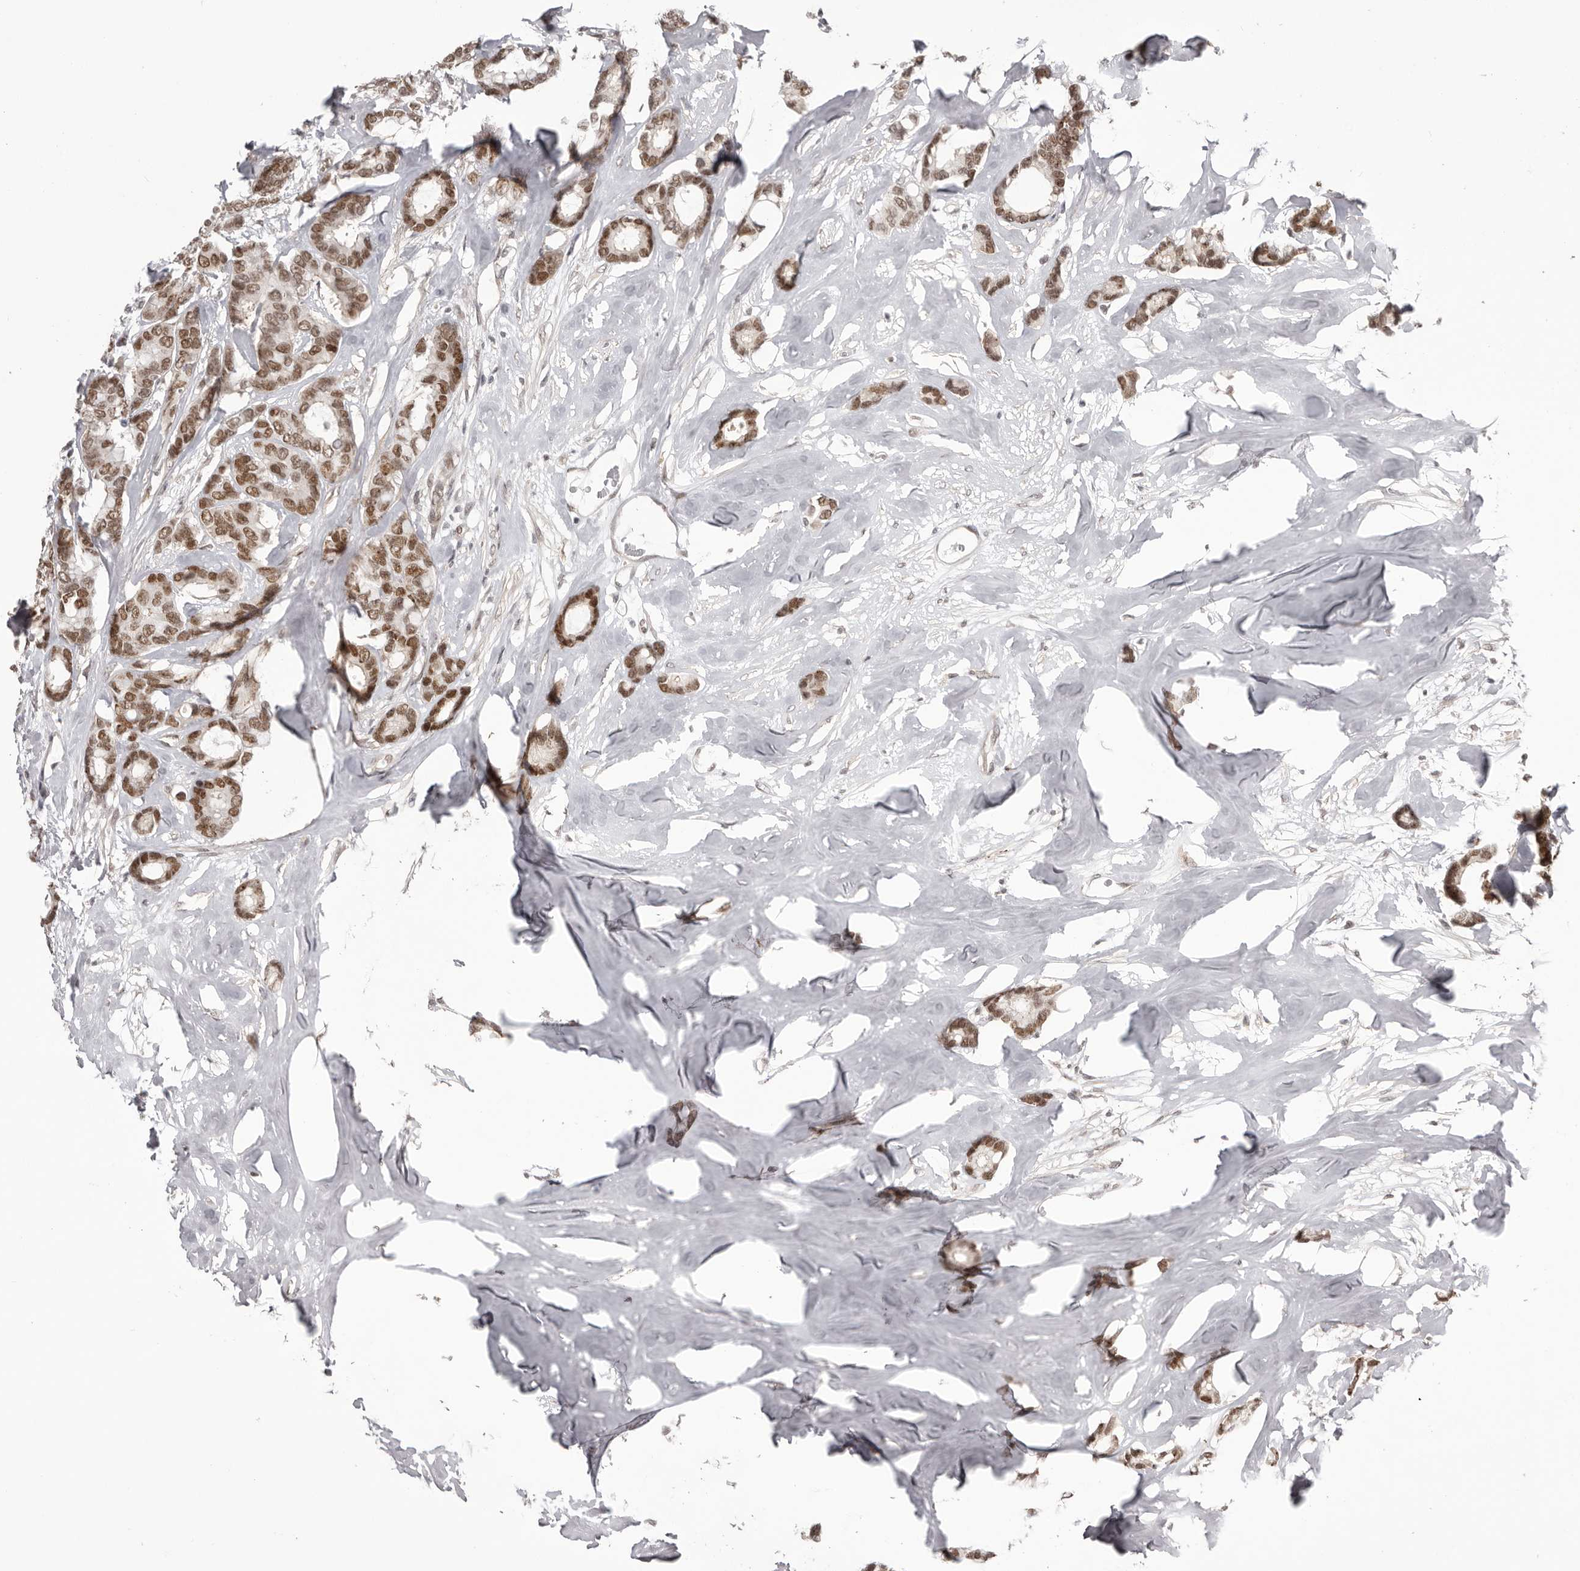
{"staining": {"intensity": "moderate", "quantity": ">75%", "location": "nuclear"}, "tissue": "breast cancer", "cell_type": "Tumor cells", "image_type": "cancer", "snomed": [{"axis": "morphology", "description": "Duct carcinoma"}, {"axis": "topography", "description": "Breast"}], "caption": "Immunohistochemistry (IHC) (DAB) staining of human breast cancer shows moderate nuclear protein positivity in about >75% of tumor cells.", "gene": "RNF2", "patient": {"sex": "female", "age": 87}}